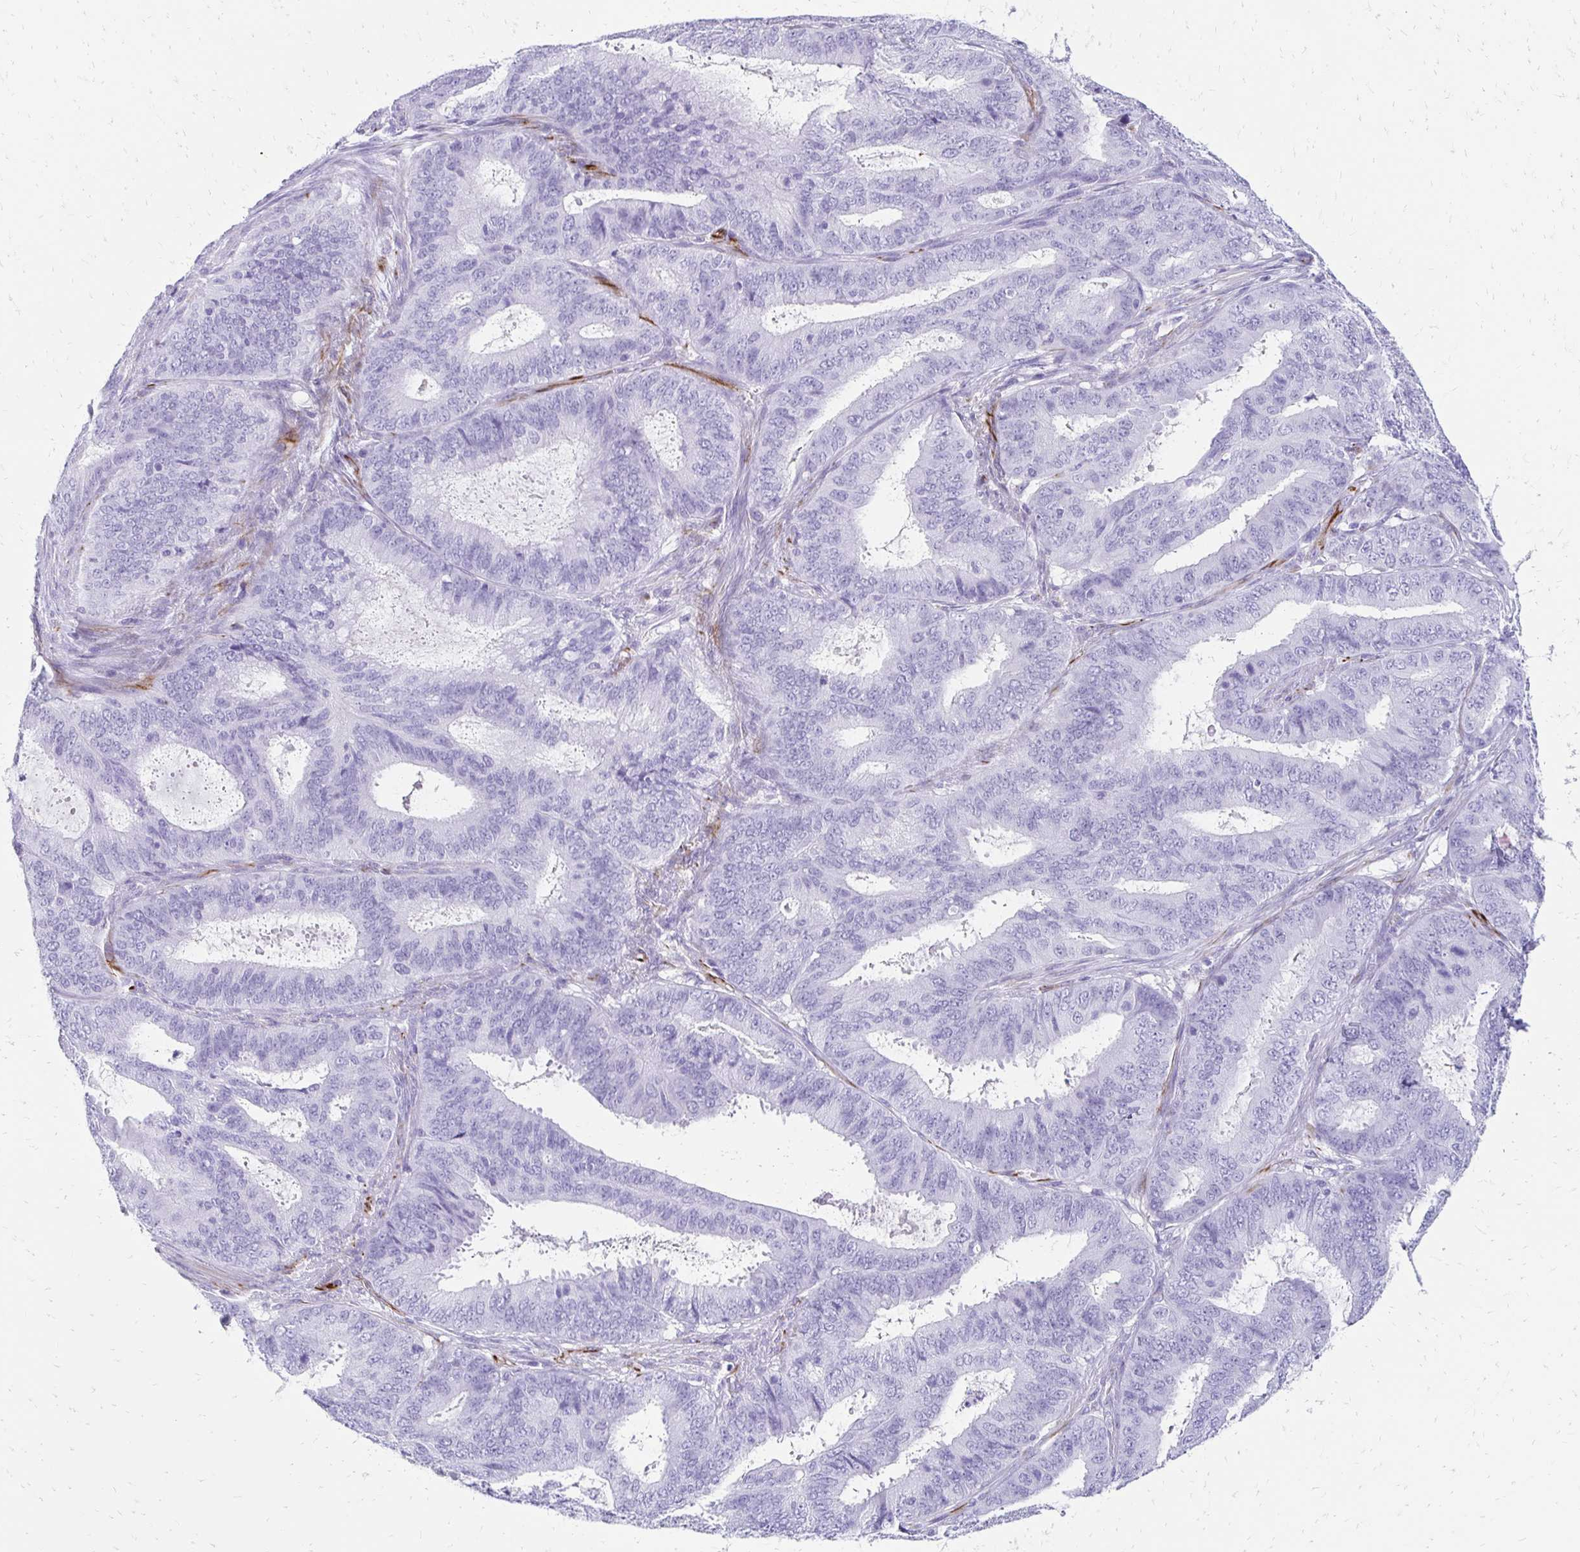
{"staining": {"intensity": "negative", "quantity": "none", "location": "none"}, "tissue": "endometrial cancer", "cell_type": "Tumor cells", "image_type": "cancer", "snomed": [{"axis": "morphology", "description": "Adenocarcinoma, NOS"}, {"axis": "topography", "description": "Endometrium"}], "caption": "Protein analysis of endometrial cancer exhibits no significant positivity in tumor cells.", "gene": "TMEM54", "patient": {"sex": "female", "age": 51}}